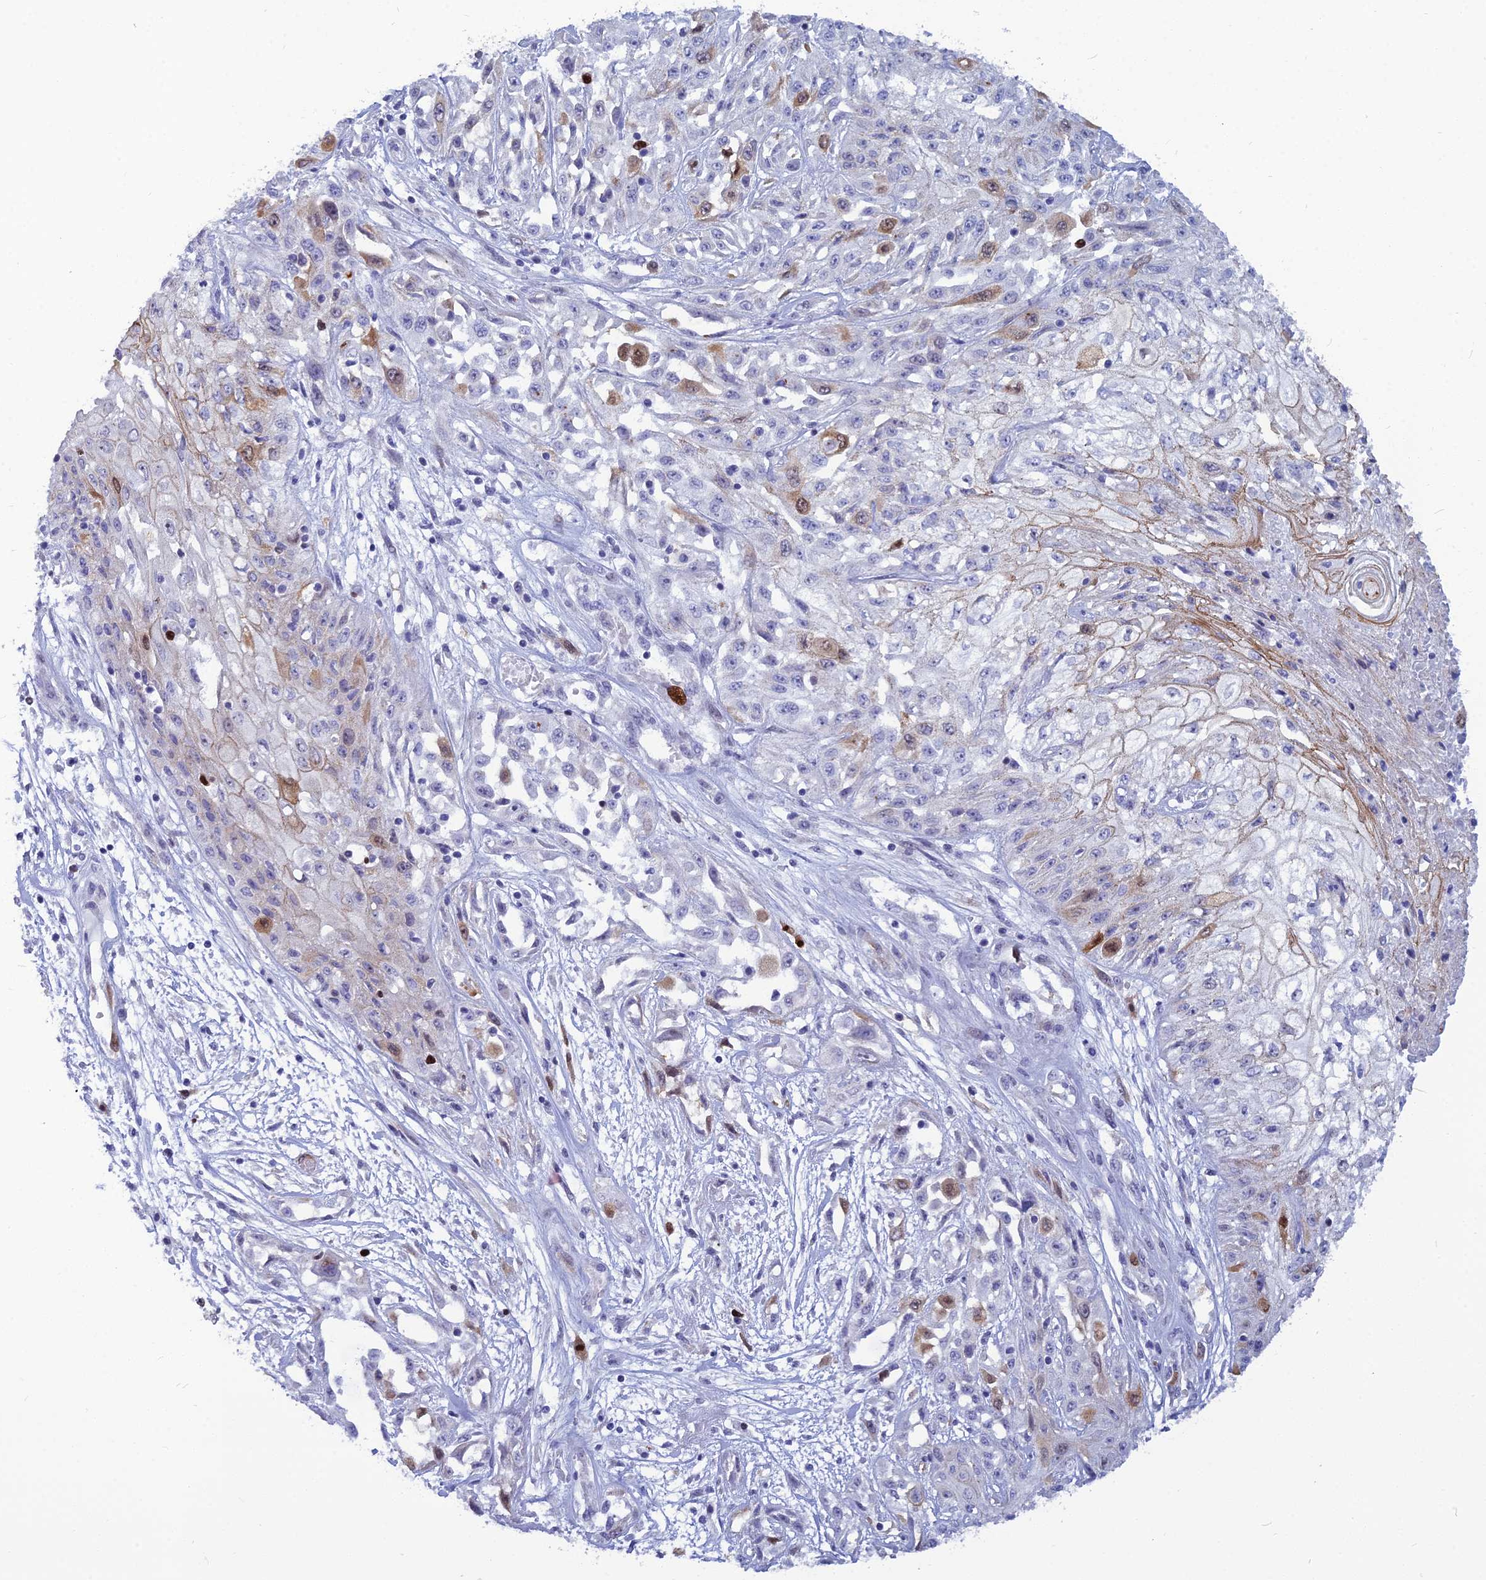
{"staining": {"intensity": "moderate", "quantity": "<25%", "location": "nuclear"}, "tissue": "skin cancer", "cell_type": "Tumor cells", "image_type": "cancer", "snomed": [{"axis": "morphology", "description": "Squamous cell carcinoma, NOS"}, {"axis": "morphology", "description": "Squamous cell carcinoma, metastatic, NOS"}, {"axis": "topography", "description": "Skin"}, {"axis": "topography", "description": "Lymph node"}], "caption": "The image exhibits staining of skin cancer (squamous cell carcinoma), revealing moderate nuclear protein staining (brown color) within tumor cells.", "gene": "NUSAP1", "patient": {"sex": "male", "age": 75}}